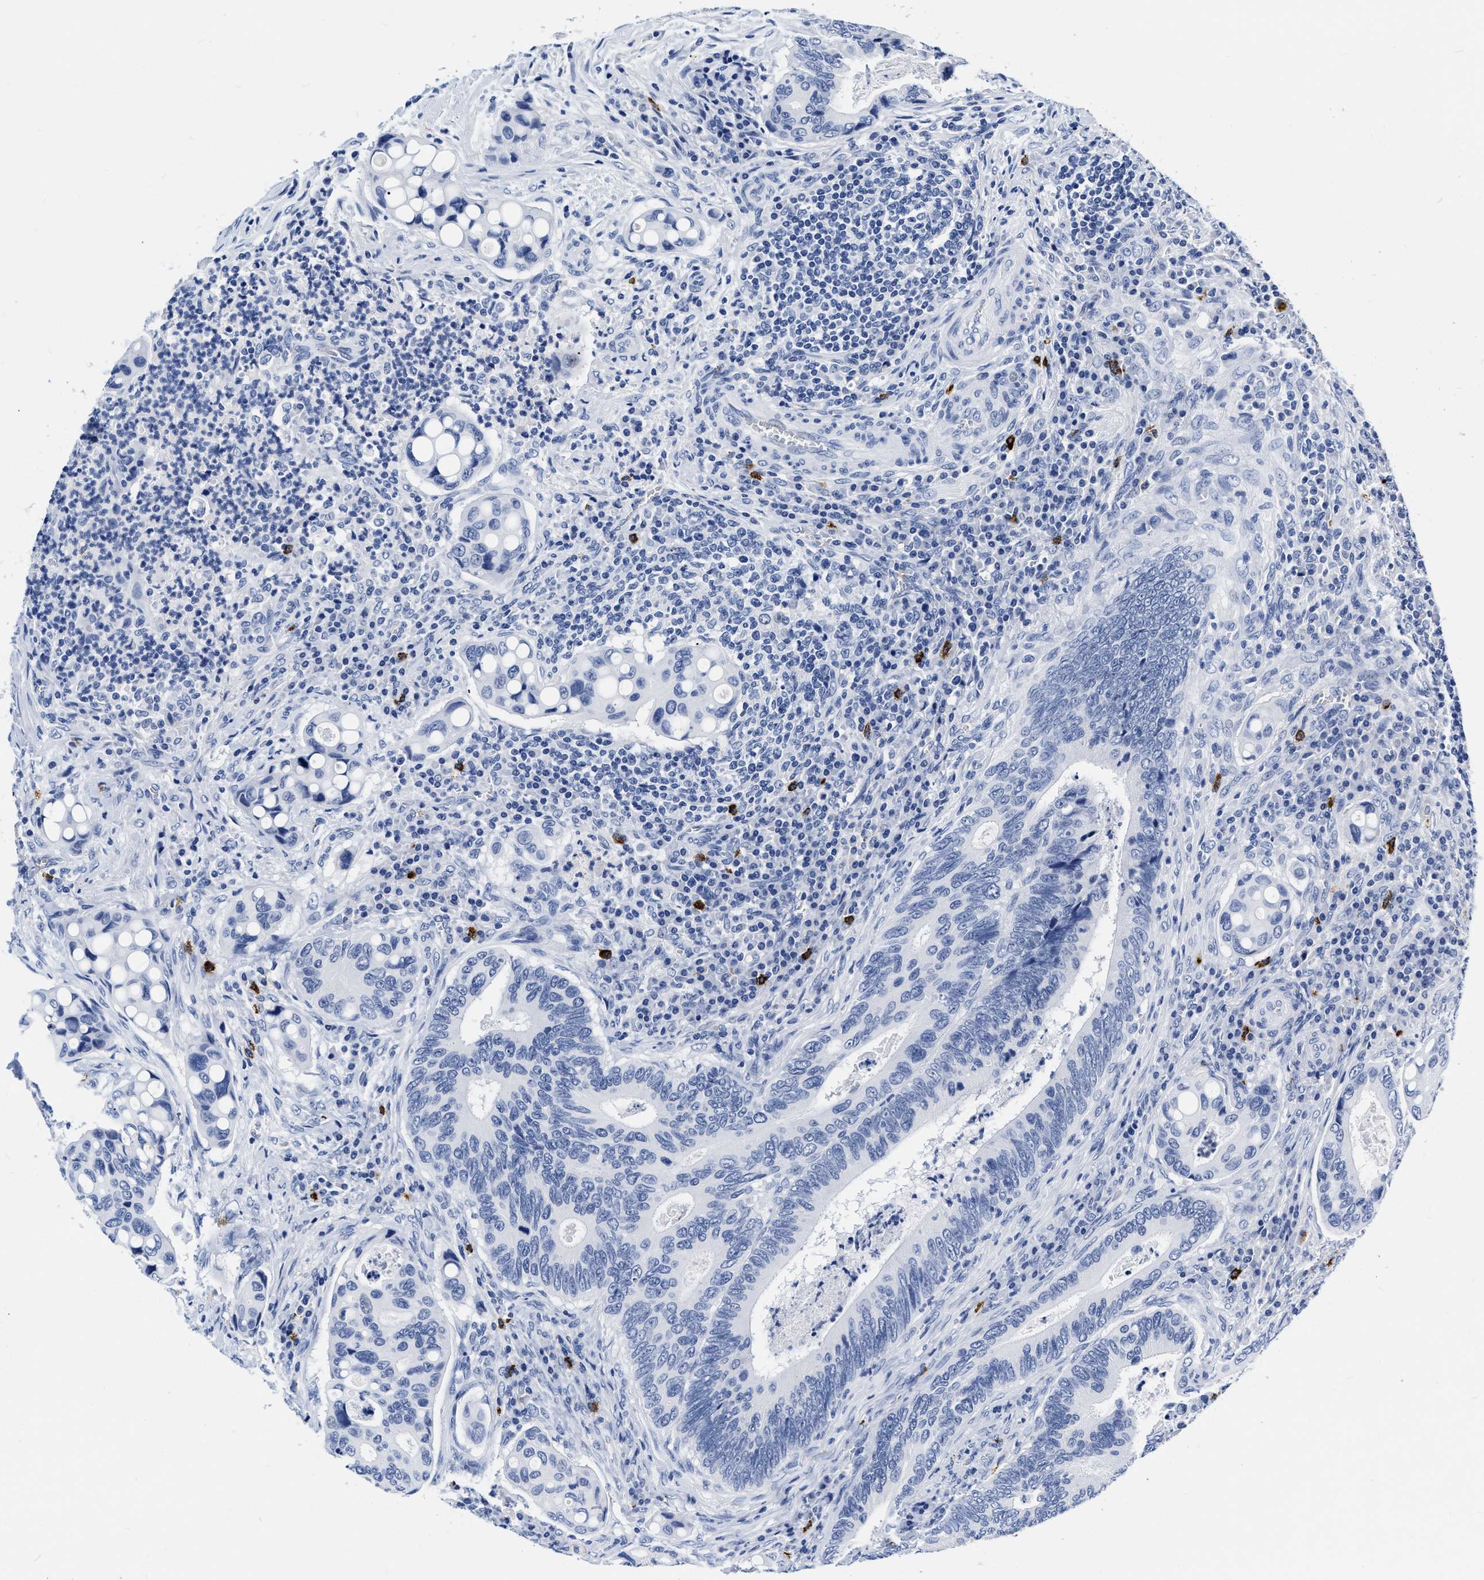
{"staining": {"intensity": "negative", "quantity": "none", "location": "none"}, "tissue": "colorectal cancer", "cell_type": "Tumor cells", "image_type": "cancer", "snomed": [{"axis": "morphology", "description": "Inflammation, NOS"}, {"axis": "morphology", "description": "Adenocarcinoma, NOS"}, {"axis": "topography", "description": "Colon"}], "caption": "DAB (3,3'-diaminobenzidine) immunohistochemical staining of human colorectal cancer (adenocarcinoma) displays no significant staining in tumor cells.", "gene": "CER1", "patient": {"sex": "male", "age": 72}}